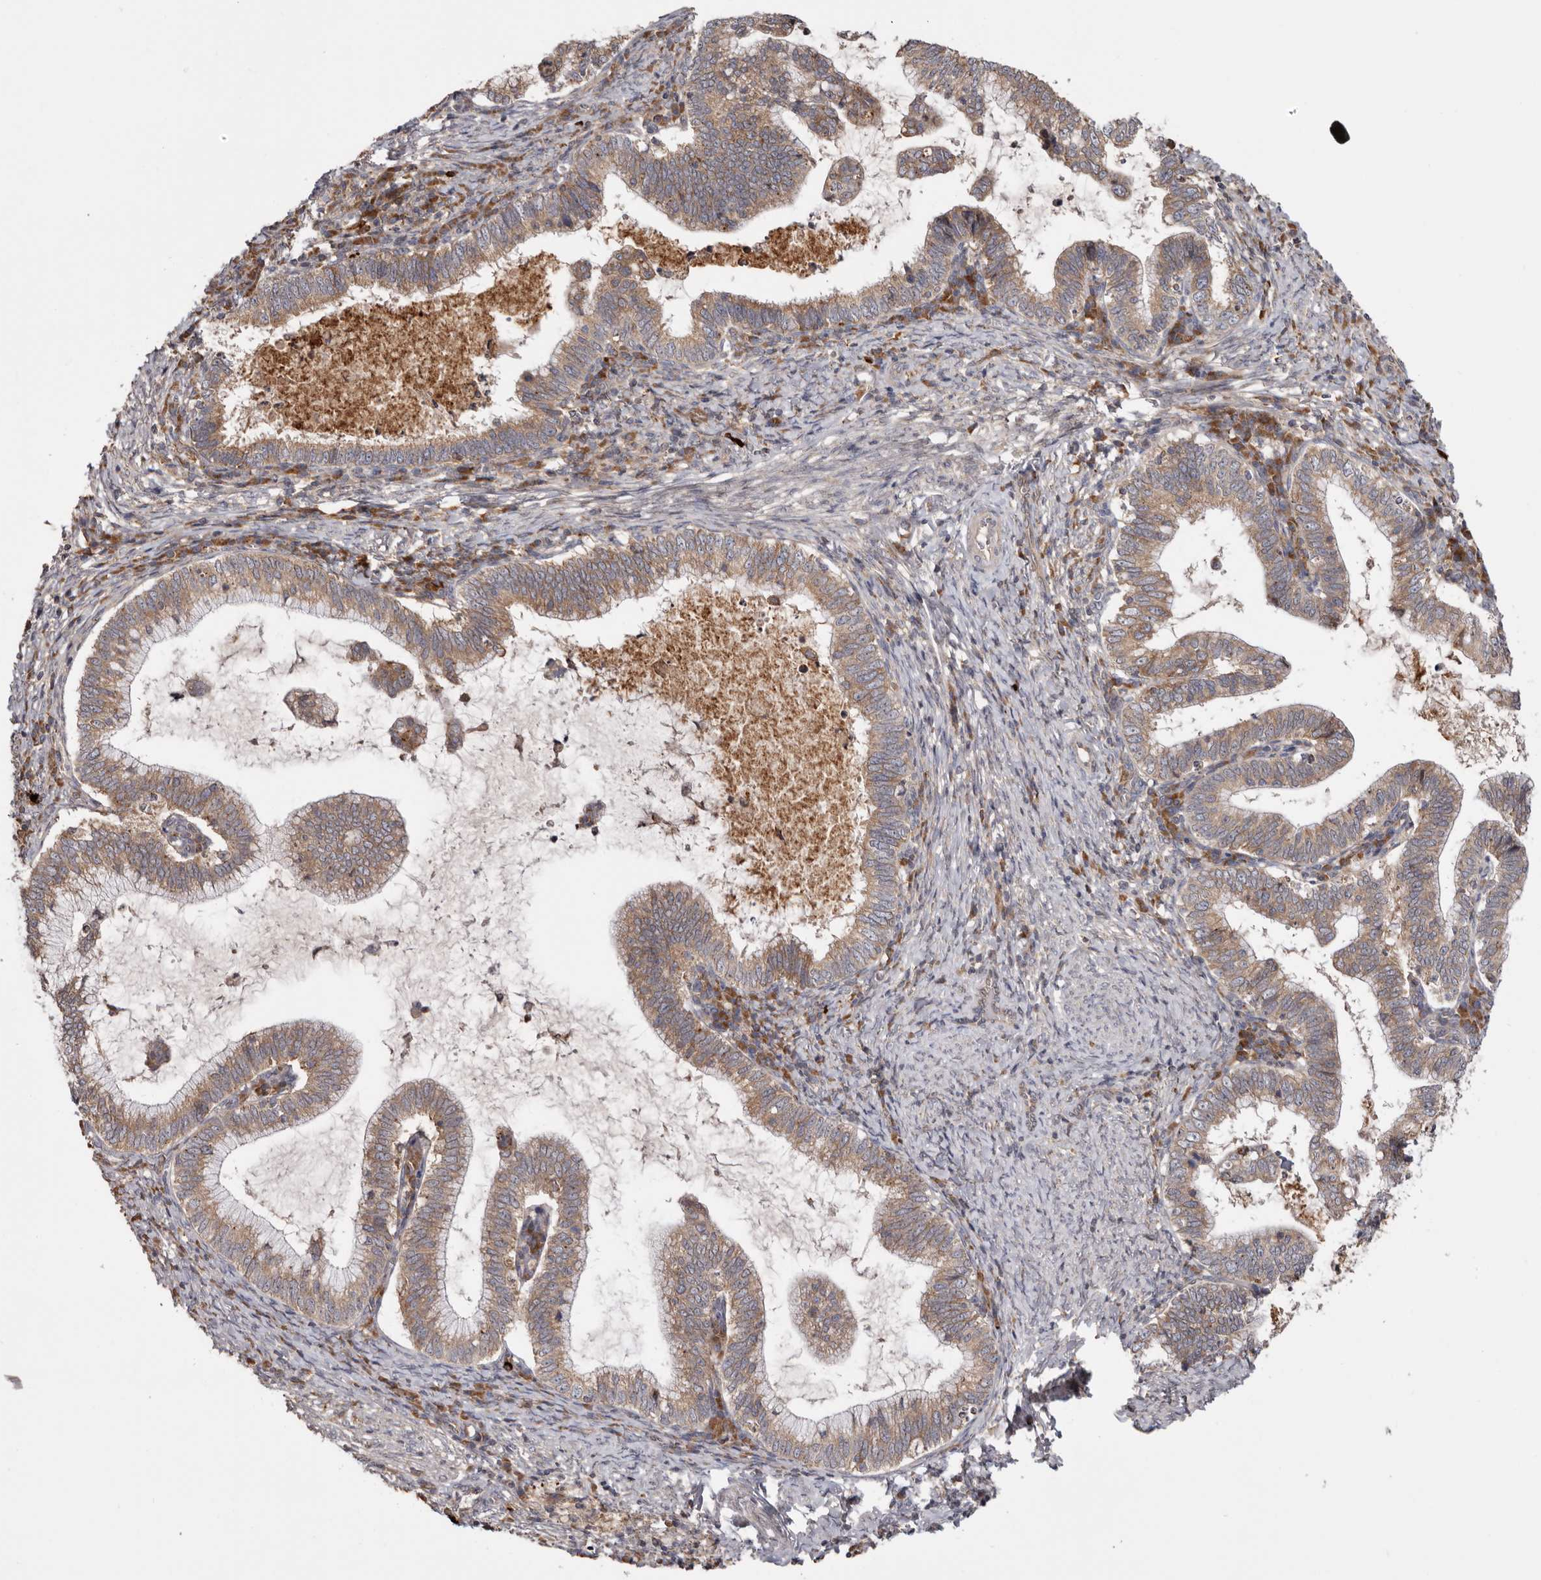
{"staining": {"intensity": "weak", "quantity": ">75%", "location": "cytoplasmic/membranous"}, "tissue": "cervical cancer", "cell_type": "Tumor cells", "image_type": "cancer", "snomed": [{"axis": "morphology", "description": "Adenocarcinoma, NOS"}, {"axis": "topography", "description": "Cervix"}], "caption": "Immunohistochemical staining of human cervical cancer (adenocarcinoma) demonstrates low levels of weak cytoplasmic/membranous positivity in about >75% of tumor cells.", "gene": "TMUB1", "patient": {"sex": "female", "age": 36}}